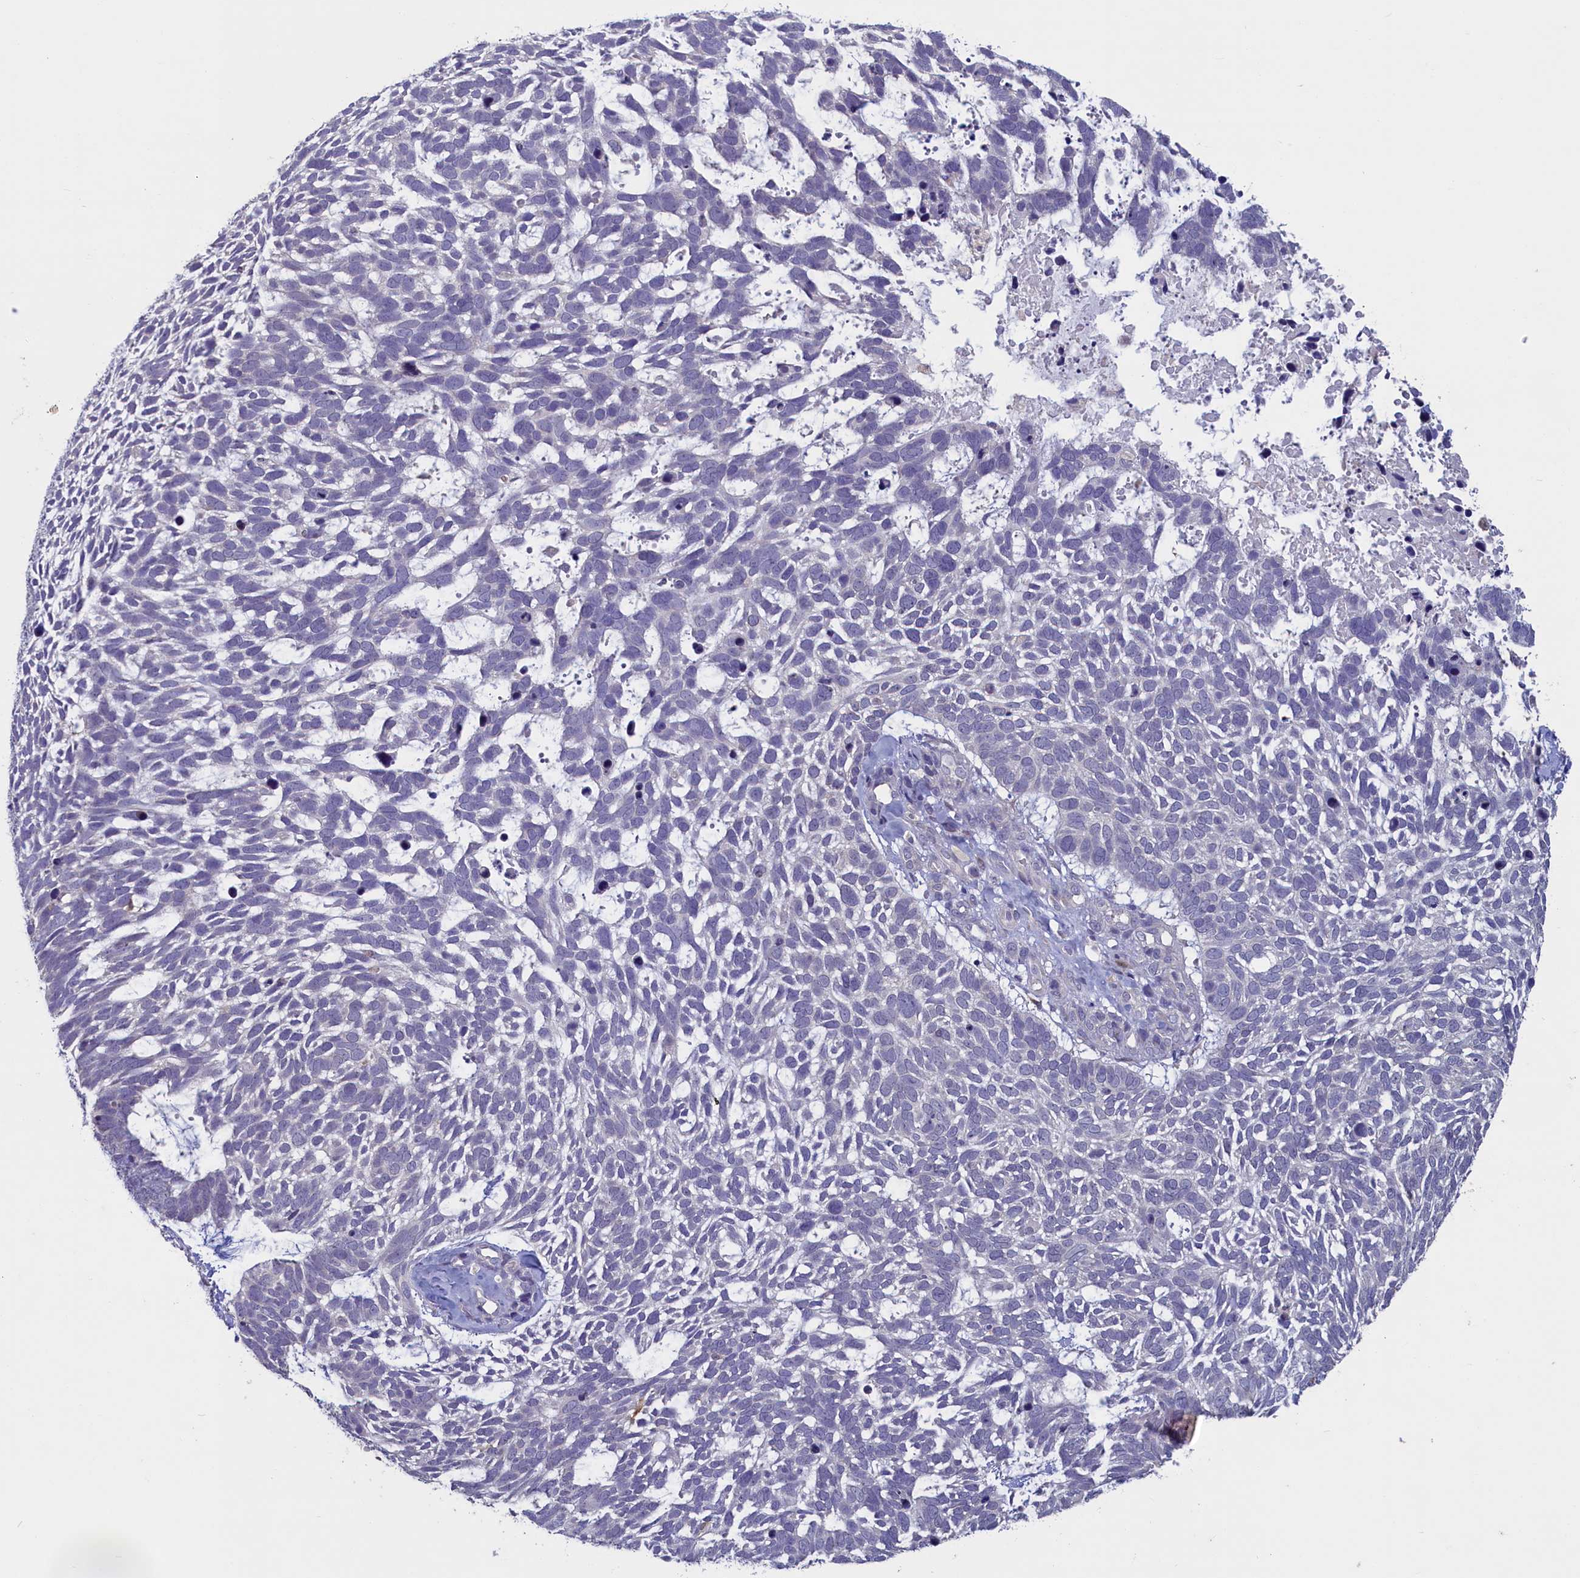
{"staining": {"intensity": "negative", "quantity": "none", "location": "none"}, "tissue": "skin cancer", "cell_type": "Tumor cells", "image_type": "cancer", "snomed": [{"axis": "morphology", "description": "Basal cell carcinoma"}, {"axis": "topography", "description": "Skin"}], "caption": "Photomicrograph shows no significant protein positivity in tumor cells of basal cell carcinoma (skin).", "gene": "UCHL3", "patient": {"sex": "male", "age": 88}}